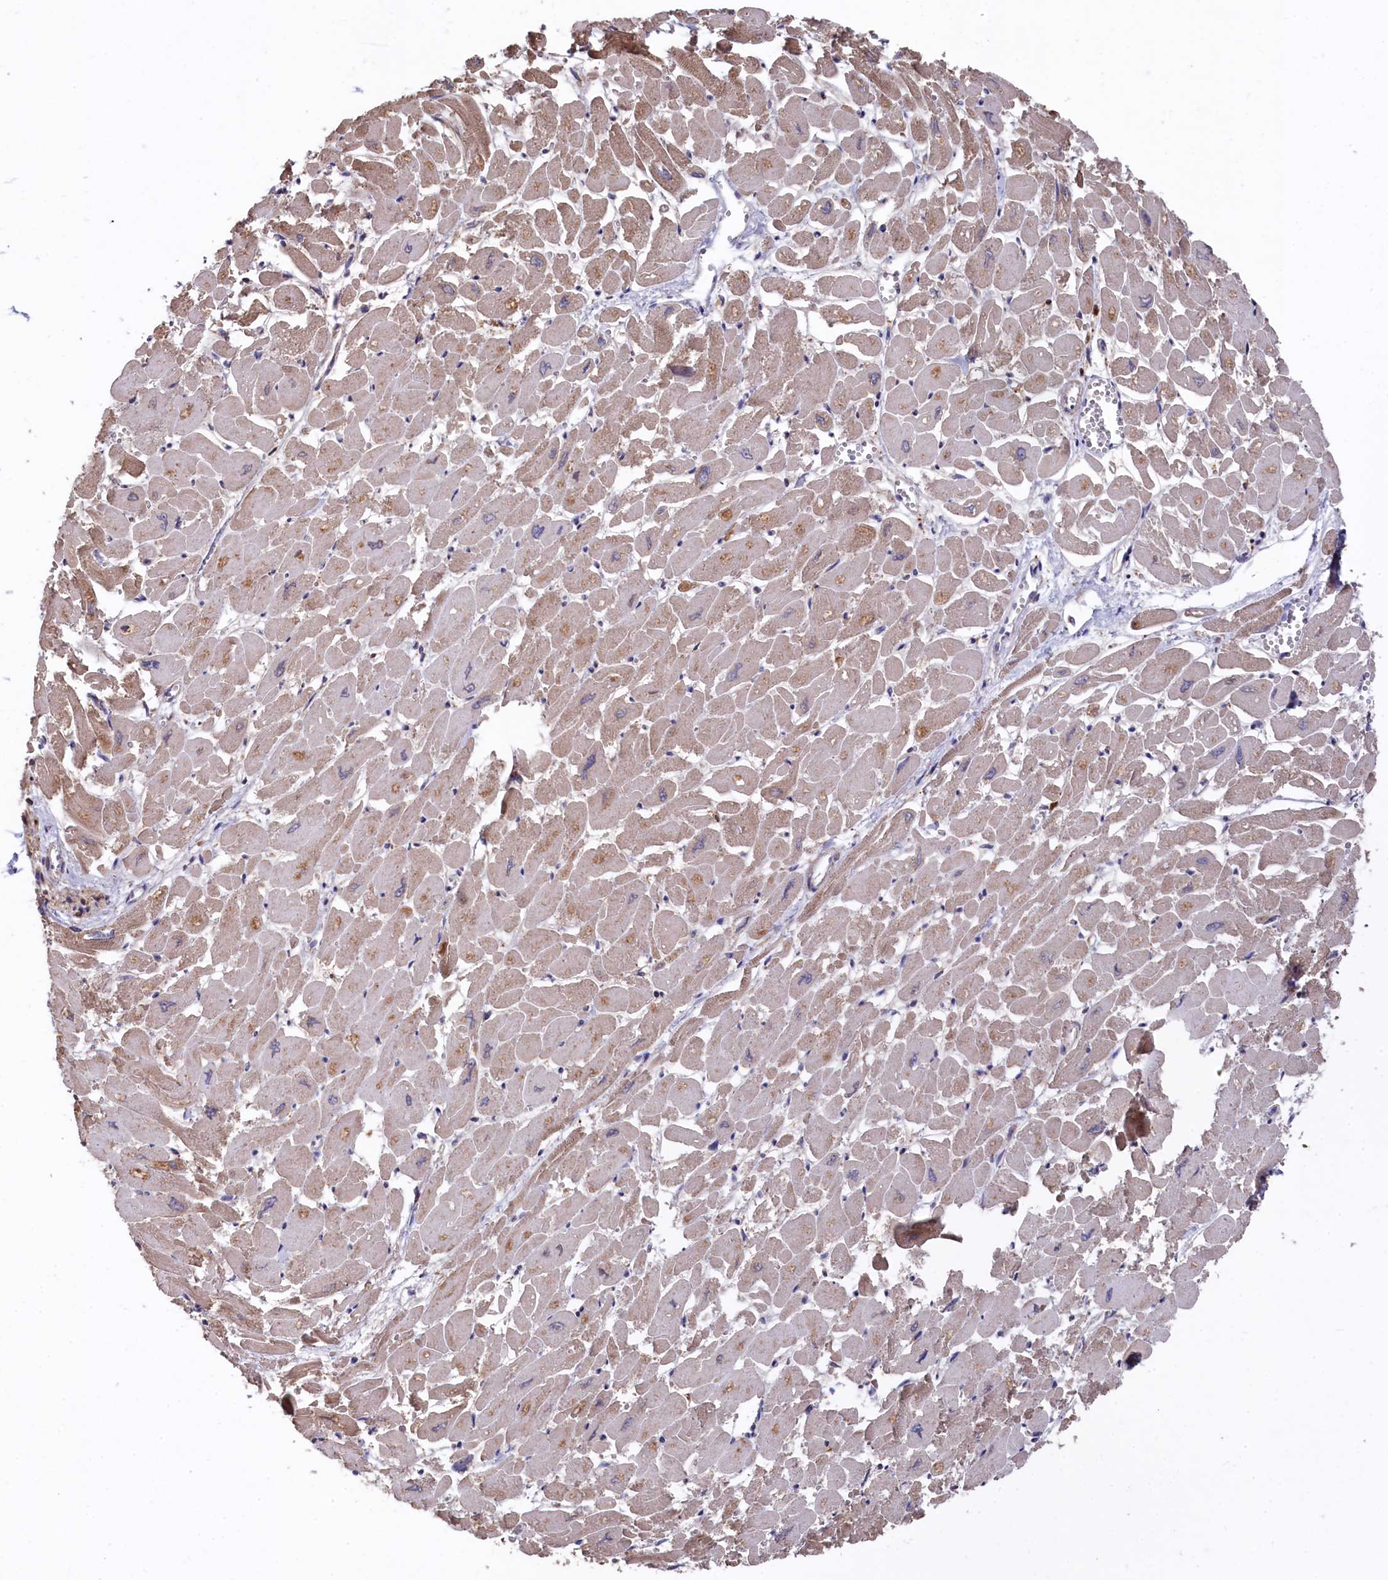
{"staining": {"intensity": "moderate", "quantity": "25%-75%", "location": "cytoplasmic/membranous"}, "tissue": "heart muscle", "cell_type": "Cardiomyocytes", "image_type": "normal", "snomed": [{"axis": "morphology", "description": "Normal tissue, NOS"}, {"axis": "topography", "description": "Heart"}], "caption": "Protein staining demonstrates moderate cytoplasmic/membranous positivity in approximately 25%-75% of cardiomyocytes in benign heart muscle.", "gene": "SLC12A4", "patient": {"sex": "male", "age": 54}}